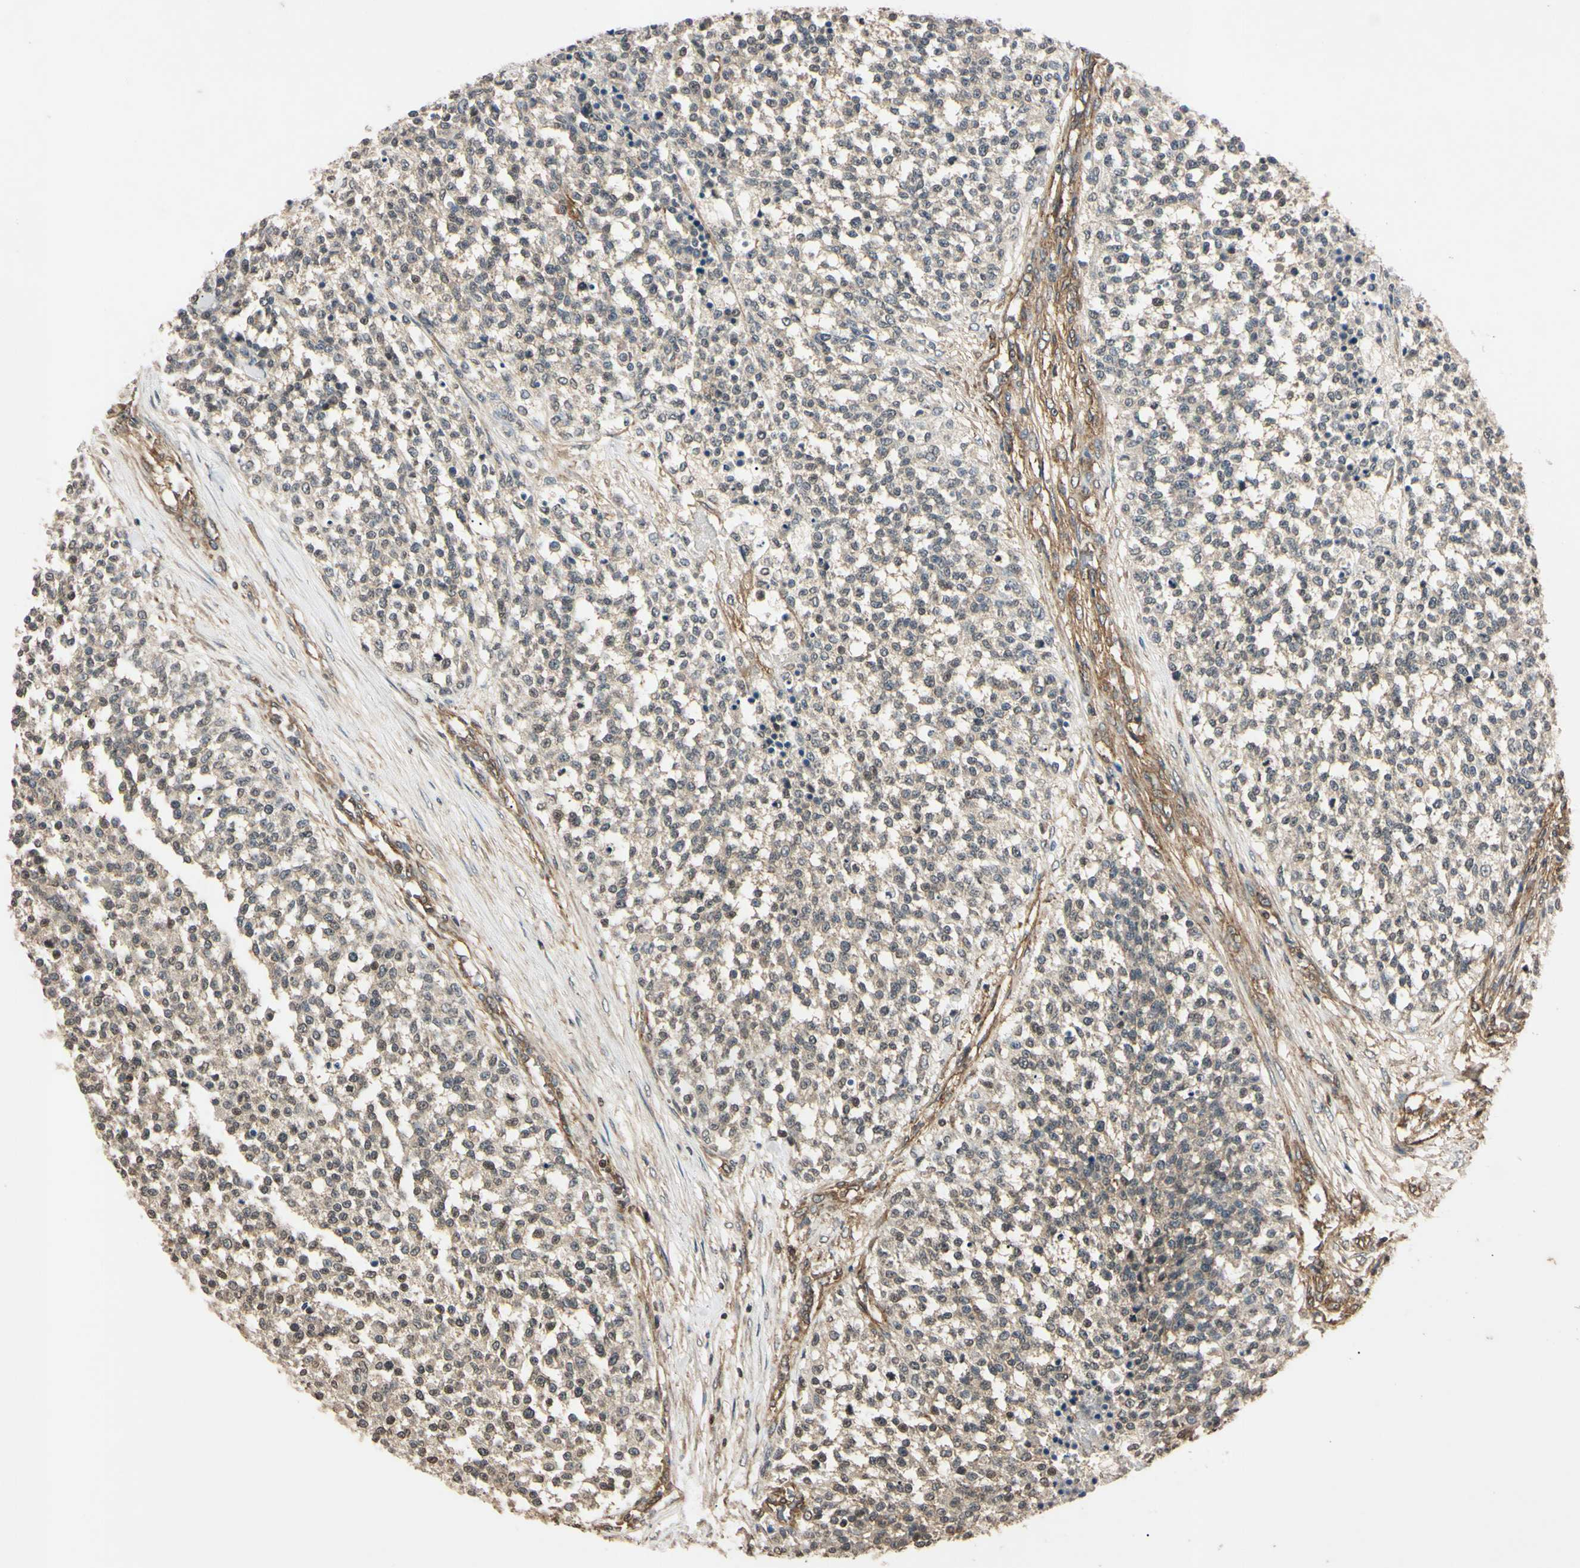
{"staining": {"intensity": "weak", "quantity": "25%-75%", "location": "cytoplasmic/membranous"}, "tissue": "testis cancer", "cell_type": "Tumor cells", "image_type": "cancer", "snomed": [{"axis": "morphology", "description": "Seminoma, NOS"}, {"axis": "topography", "description": "Testis"}], "caption": "IHC staining of testis cancer, which displays low levels of weak cytoplasmic/membranous expression in about 25%-75% of tumor cells indicating weak cytoplasmic/membranous protein expression. The staining was performed using DAB (brown) for protein detection and nuclei were counterstained in hematoxylin (blue).", "gene": "EPN1", "patient": {"sex": "male", "age": 59}}